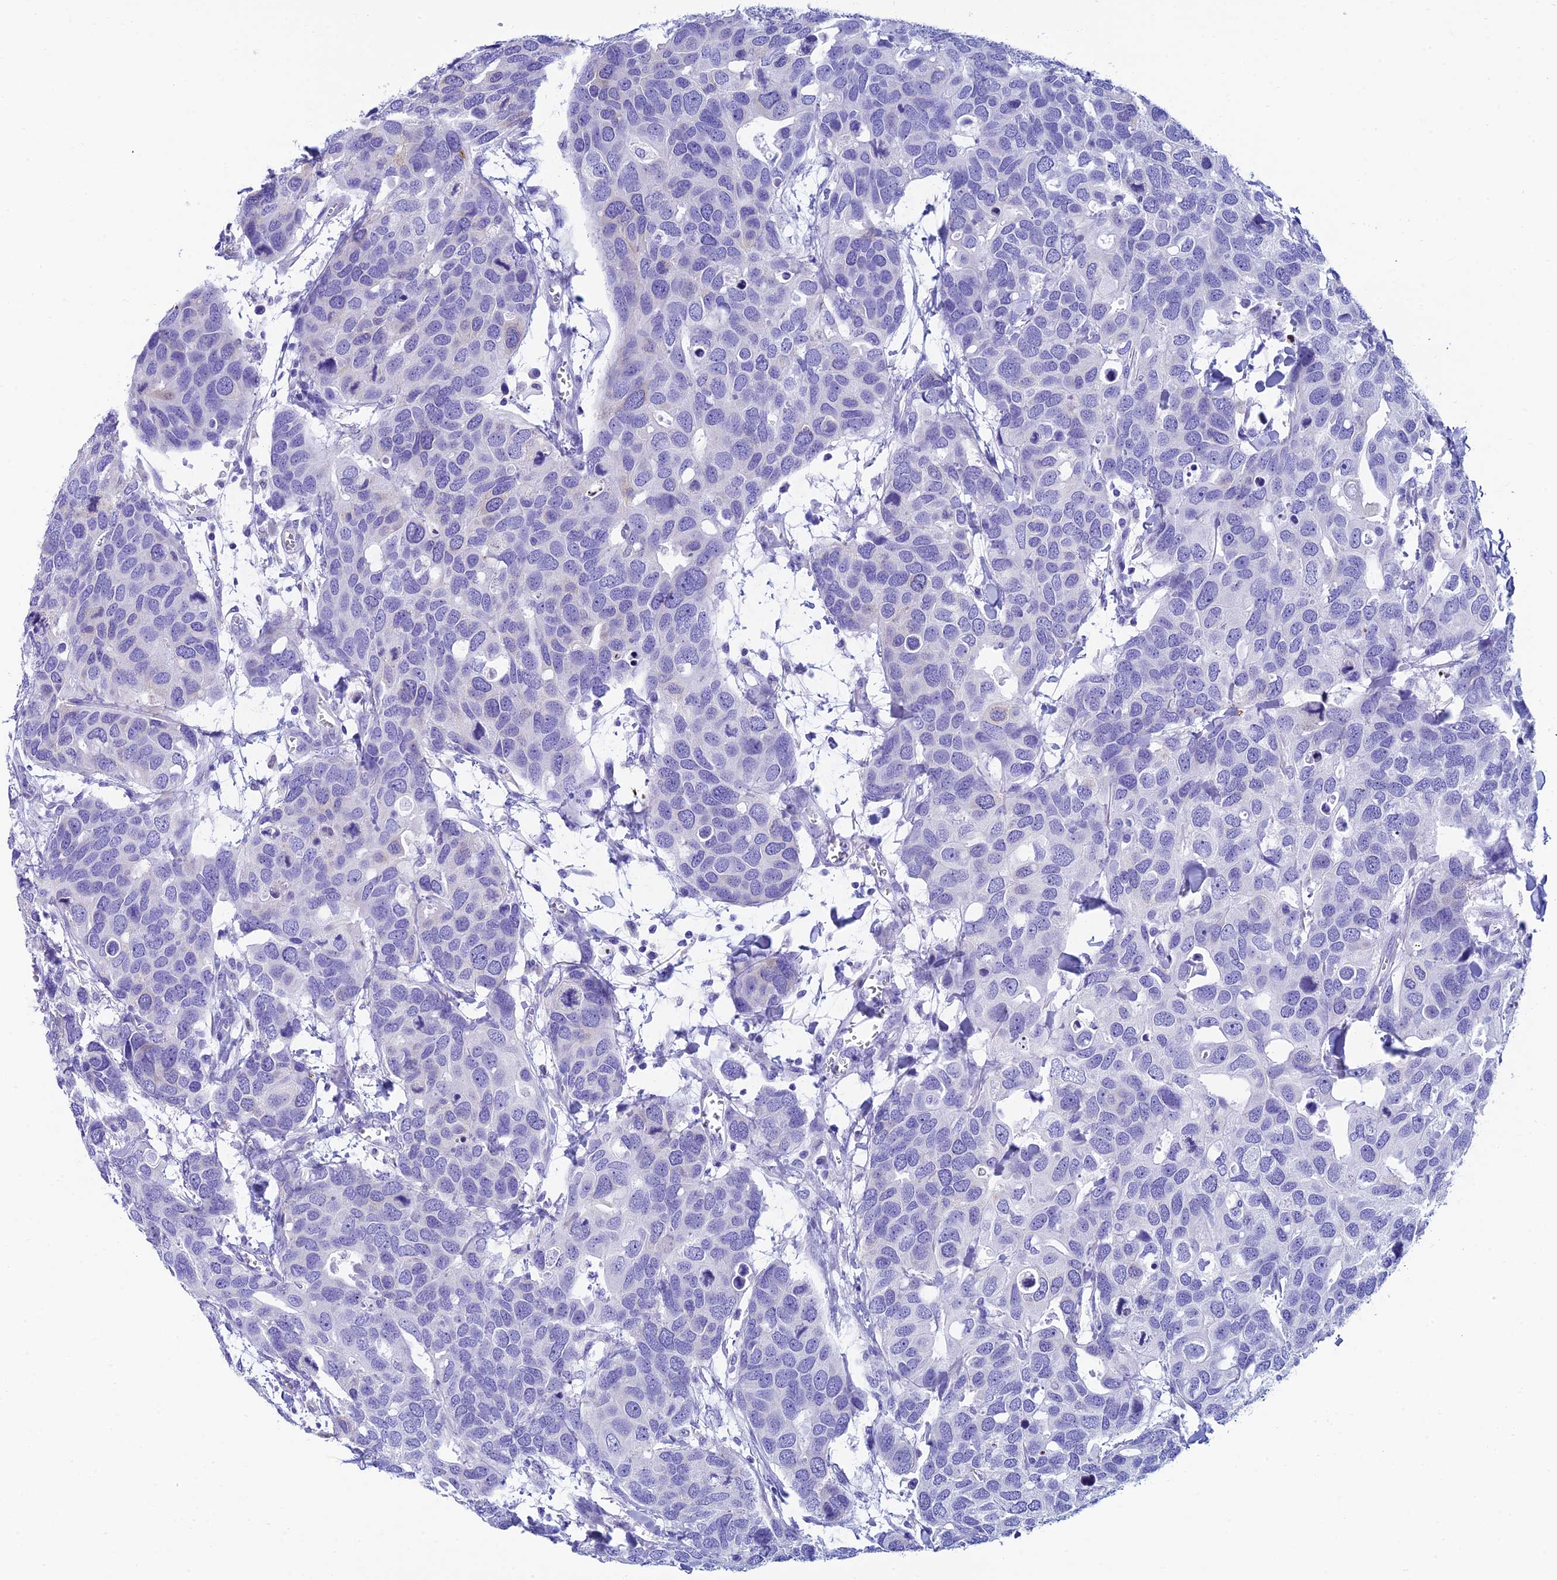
{"staining": {"intensity": "negative", "quantity": "none", "location": "none"}, "tissue": "breast cancer", "cell_type": "Tumor cells", "image_type": "cancer", "snomed": [{"axis": "morphology", "description": "Duct carcinoma"}, {"axis": "topography", "description": "Breast"}], "caption": "IHC photomicrograph of neoplastic tissue: human breast cancer stained with DAB (3,3'-diaminobenzidine) shows no significant protein positivity in tumor cells.", "gene": "REEP4", "patient": {"sex": "female", "age": 83}}